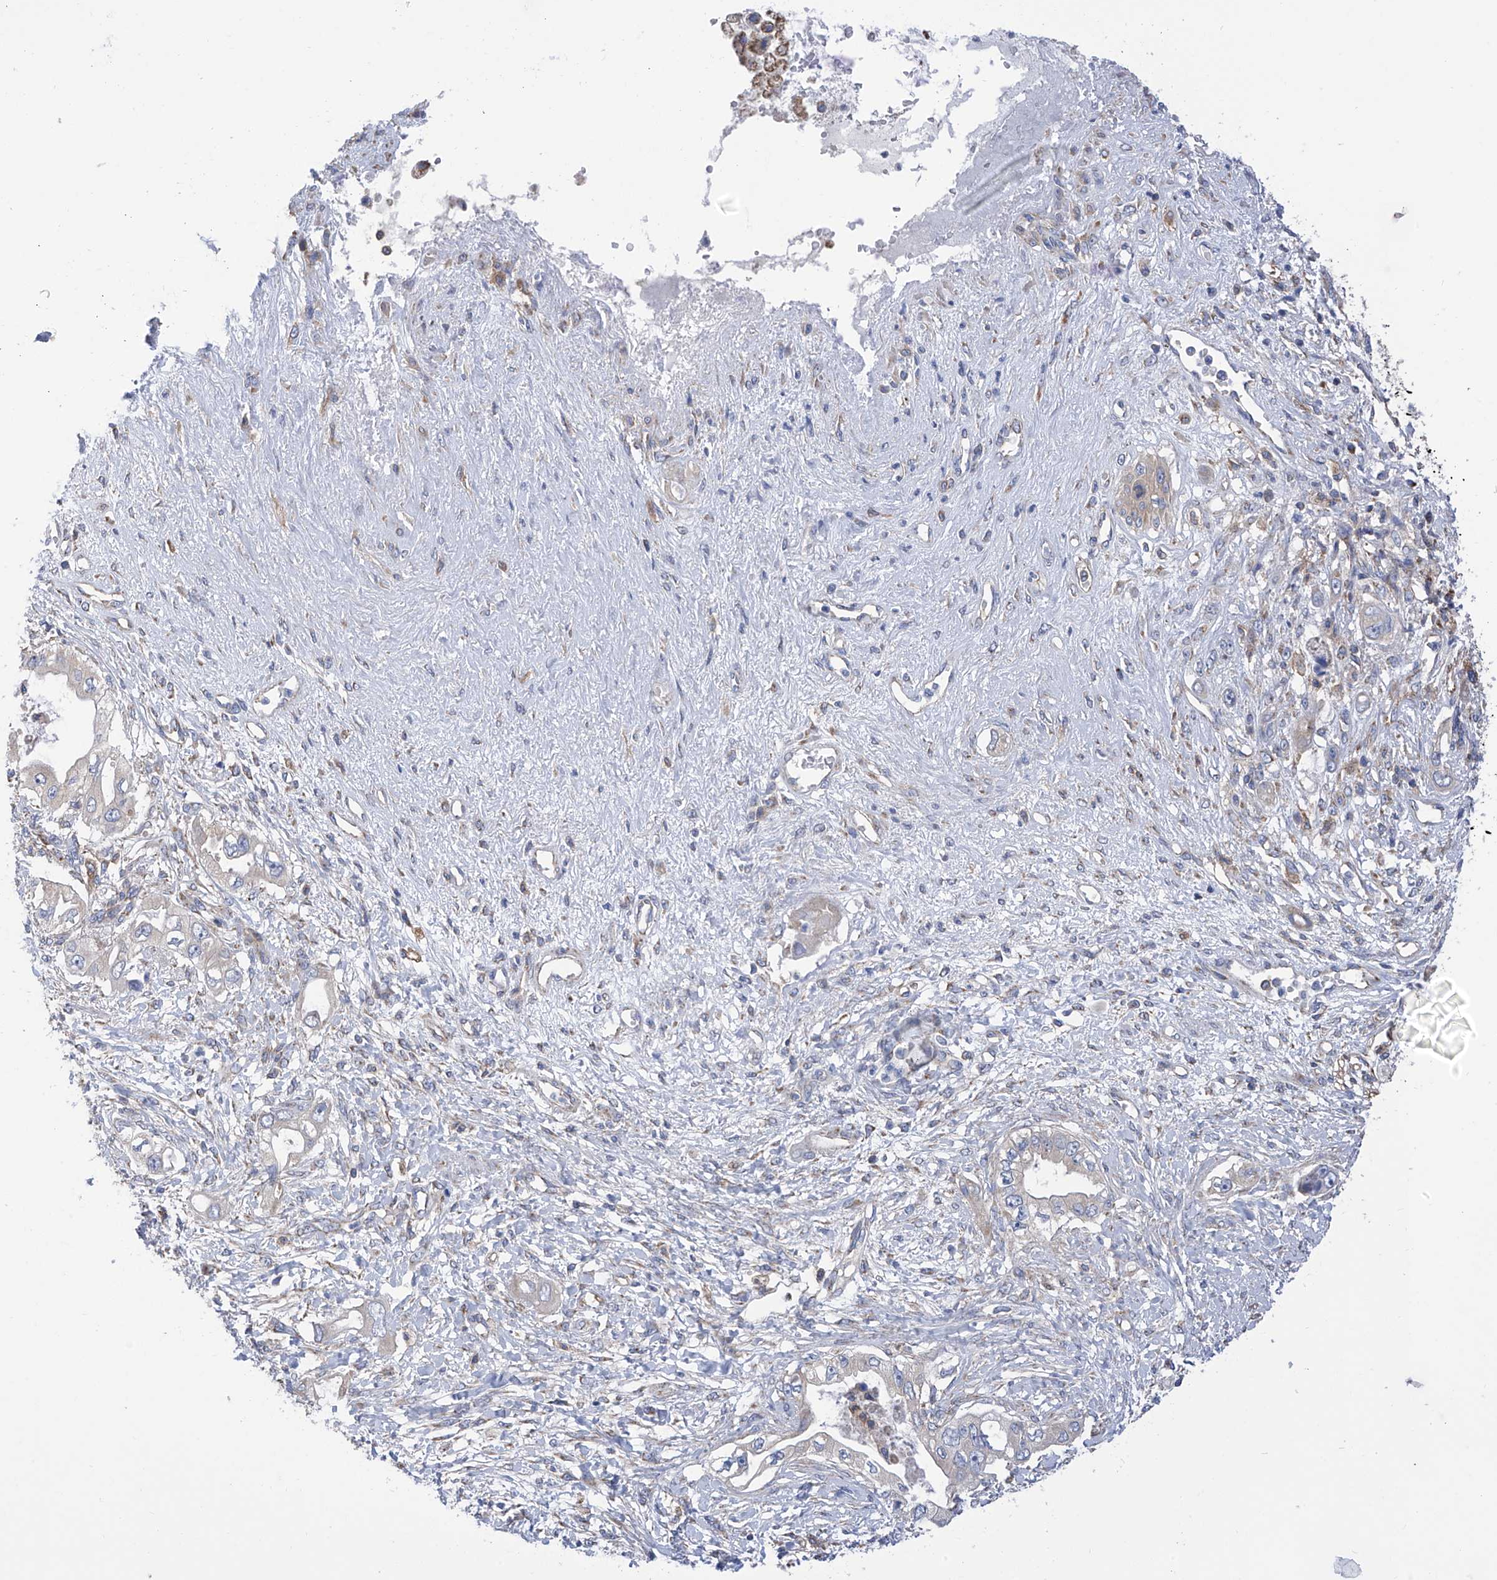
{"staining": {"intensity": "negative", "quantity": "none", "location": "none"}, "tissue": "pancreatic cancer", "cell_type": "Tumor cells", "image_type": "cancer", "snomed": [{"axis": "morphology", "description": "Inflammation, NOS"}, {"axis": "morphology", "description": "Adenocarcinoma, NOS"}, {"axis": "topography", "description": "Pancreas"}], "caption": "There is no significant positivity in tumor cells of pancreatic cancer.", "gene": "P2RX7", "patient": {"sex": "female", "age": 56}}